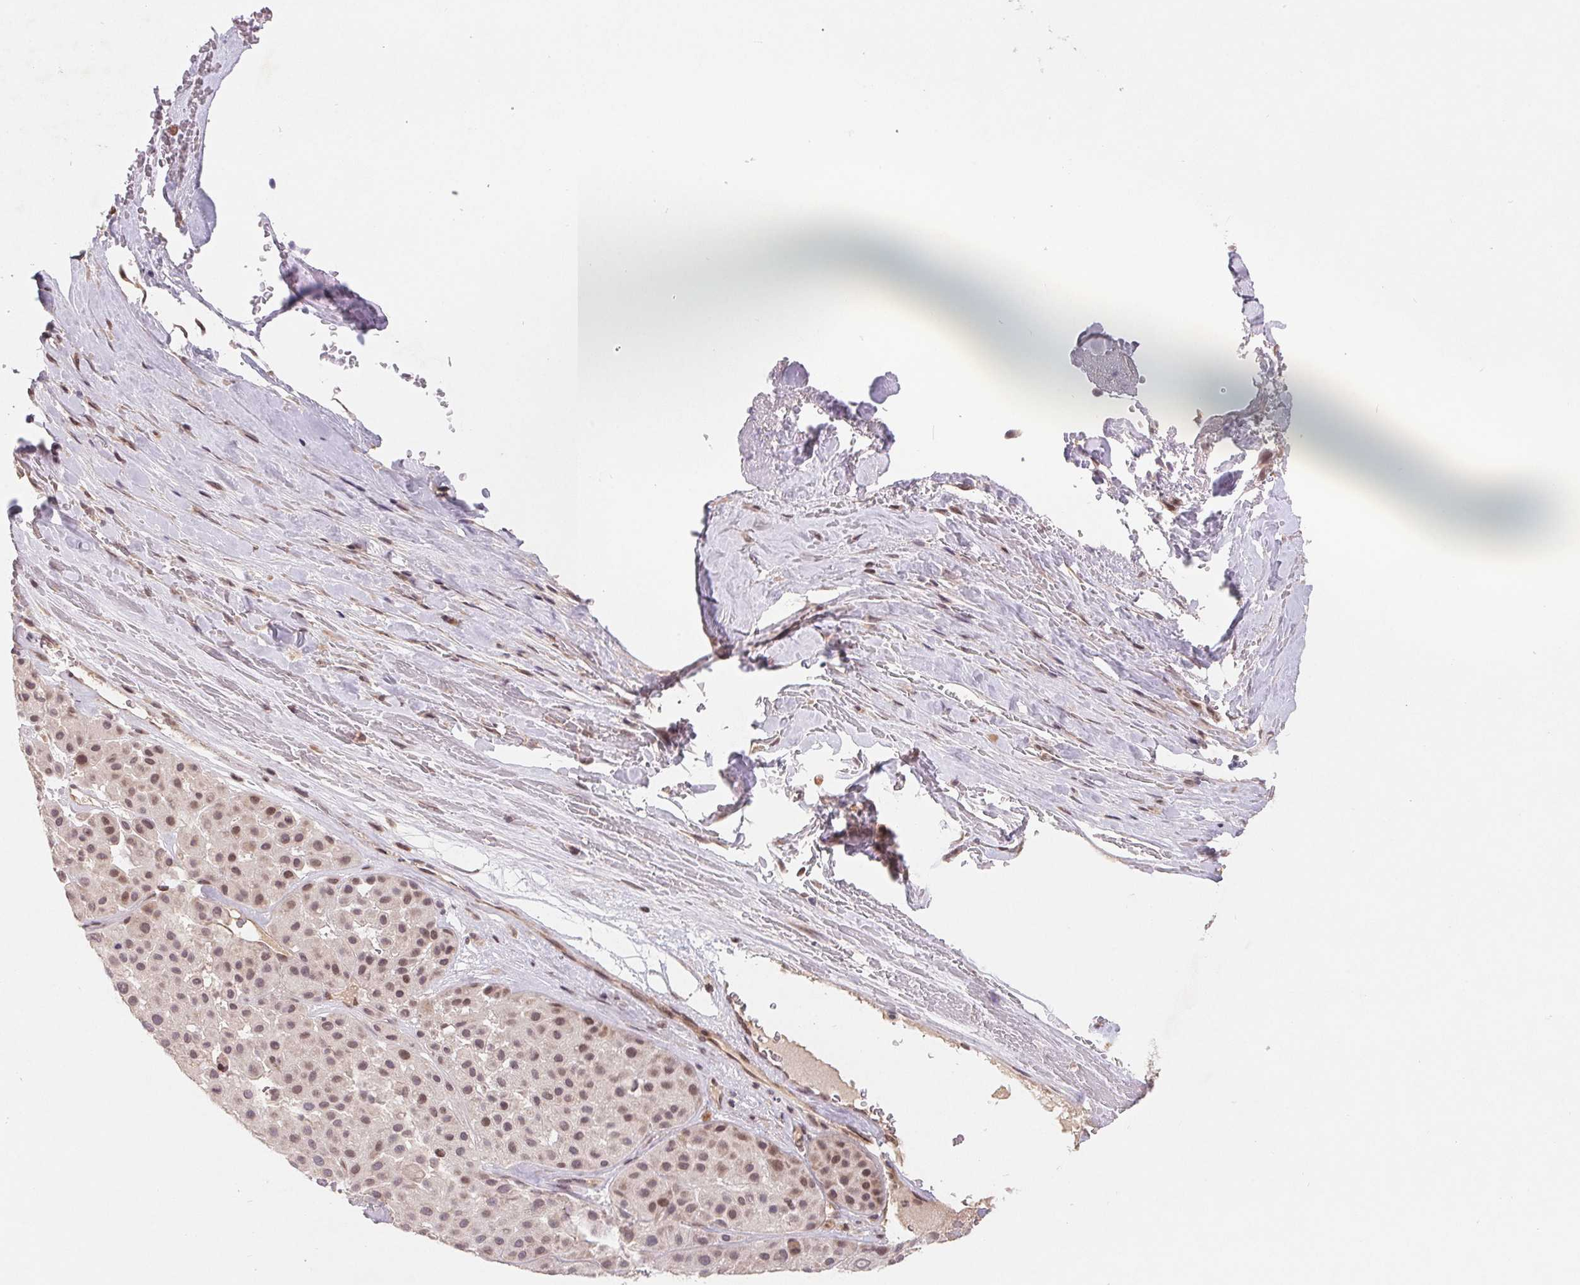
{"staining": {"intensity": "moderate", "quantity": "<25%", "location": "nuclear"}, "tissue": "melanoma", "cell_type": "Tumor cells", "image_type": "cancer", "snomed": [{"axis": "morphology", "description": "Malignant melanoma, Metastatic site"}, {"axis": "topography", "description": "Smooth muscle"}], "caption": "Melanoma stained for a protein shows moderate nuclear positivity in tumor cells. The staining was performed using DAB to visualize the protein expression in brown, while the nuclei were stained in blue with hematoxylin (Magnification: 20x).", "gene": "HMGN3", "patient": {"sex": "male", "age": 41}}